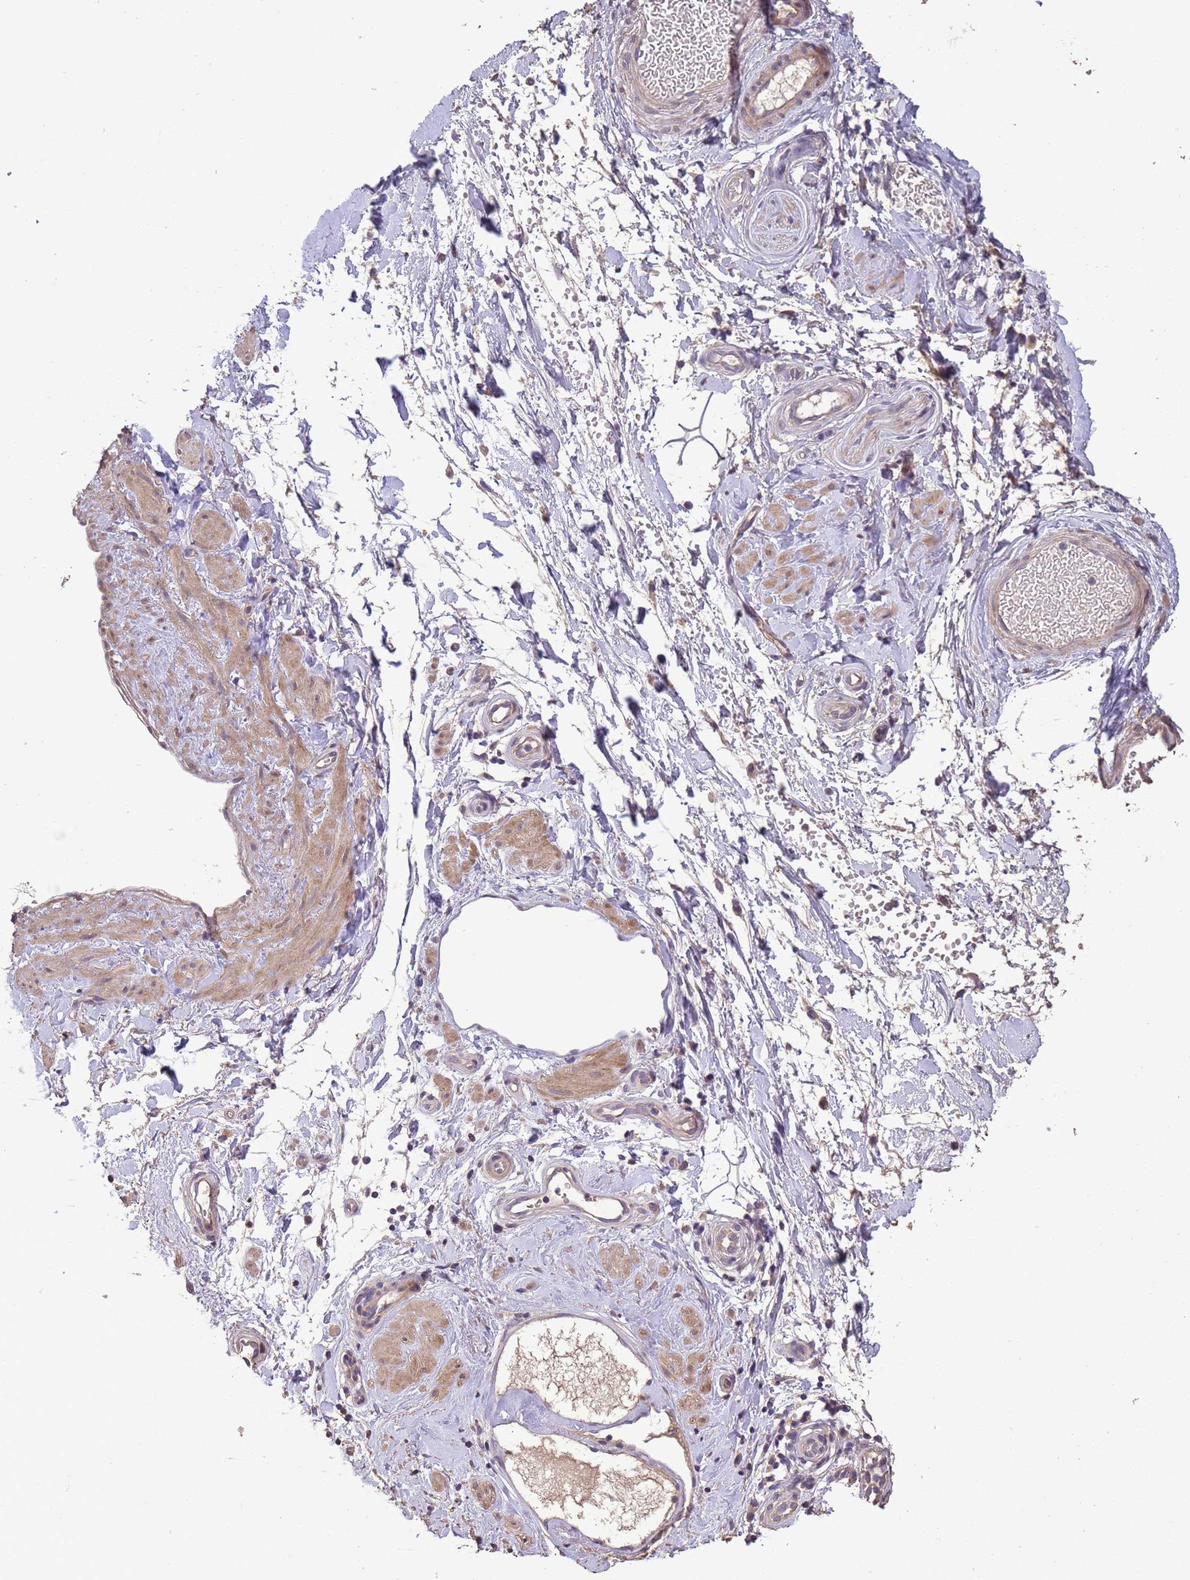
{"staining": {"intensity": "weak", "quantity": ">75%", "location": "cytoplasmic/membranous"}, "tissue": "adipose tissue", "cell_type": "Adipocytes", "image_type": "normal", "snomed": [{"axis": "morphology", "description": "Normal tissue, NOS"}, {"axis": "topography", "description": "Soft tissue"}, {"axis": "topography", "description": "Adipose tissue"}, {"axis": "topography", "description": "Vascular tissue"}, {"axis": "topography", "description": "Peripheral nerve tissue"}], "caption": "Immunohistochemistry (IHC) of benign human adipose tissue demonstrates low levels of weak cytoplasmic/membranous expression in approximately >75% of adipocytes.", "gene": "SLC9B2", "patient": {"sex": "male", "age": 74}}